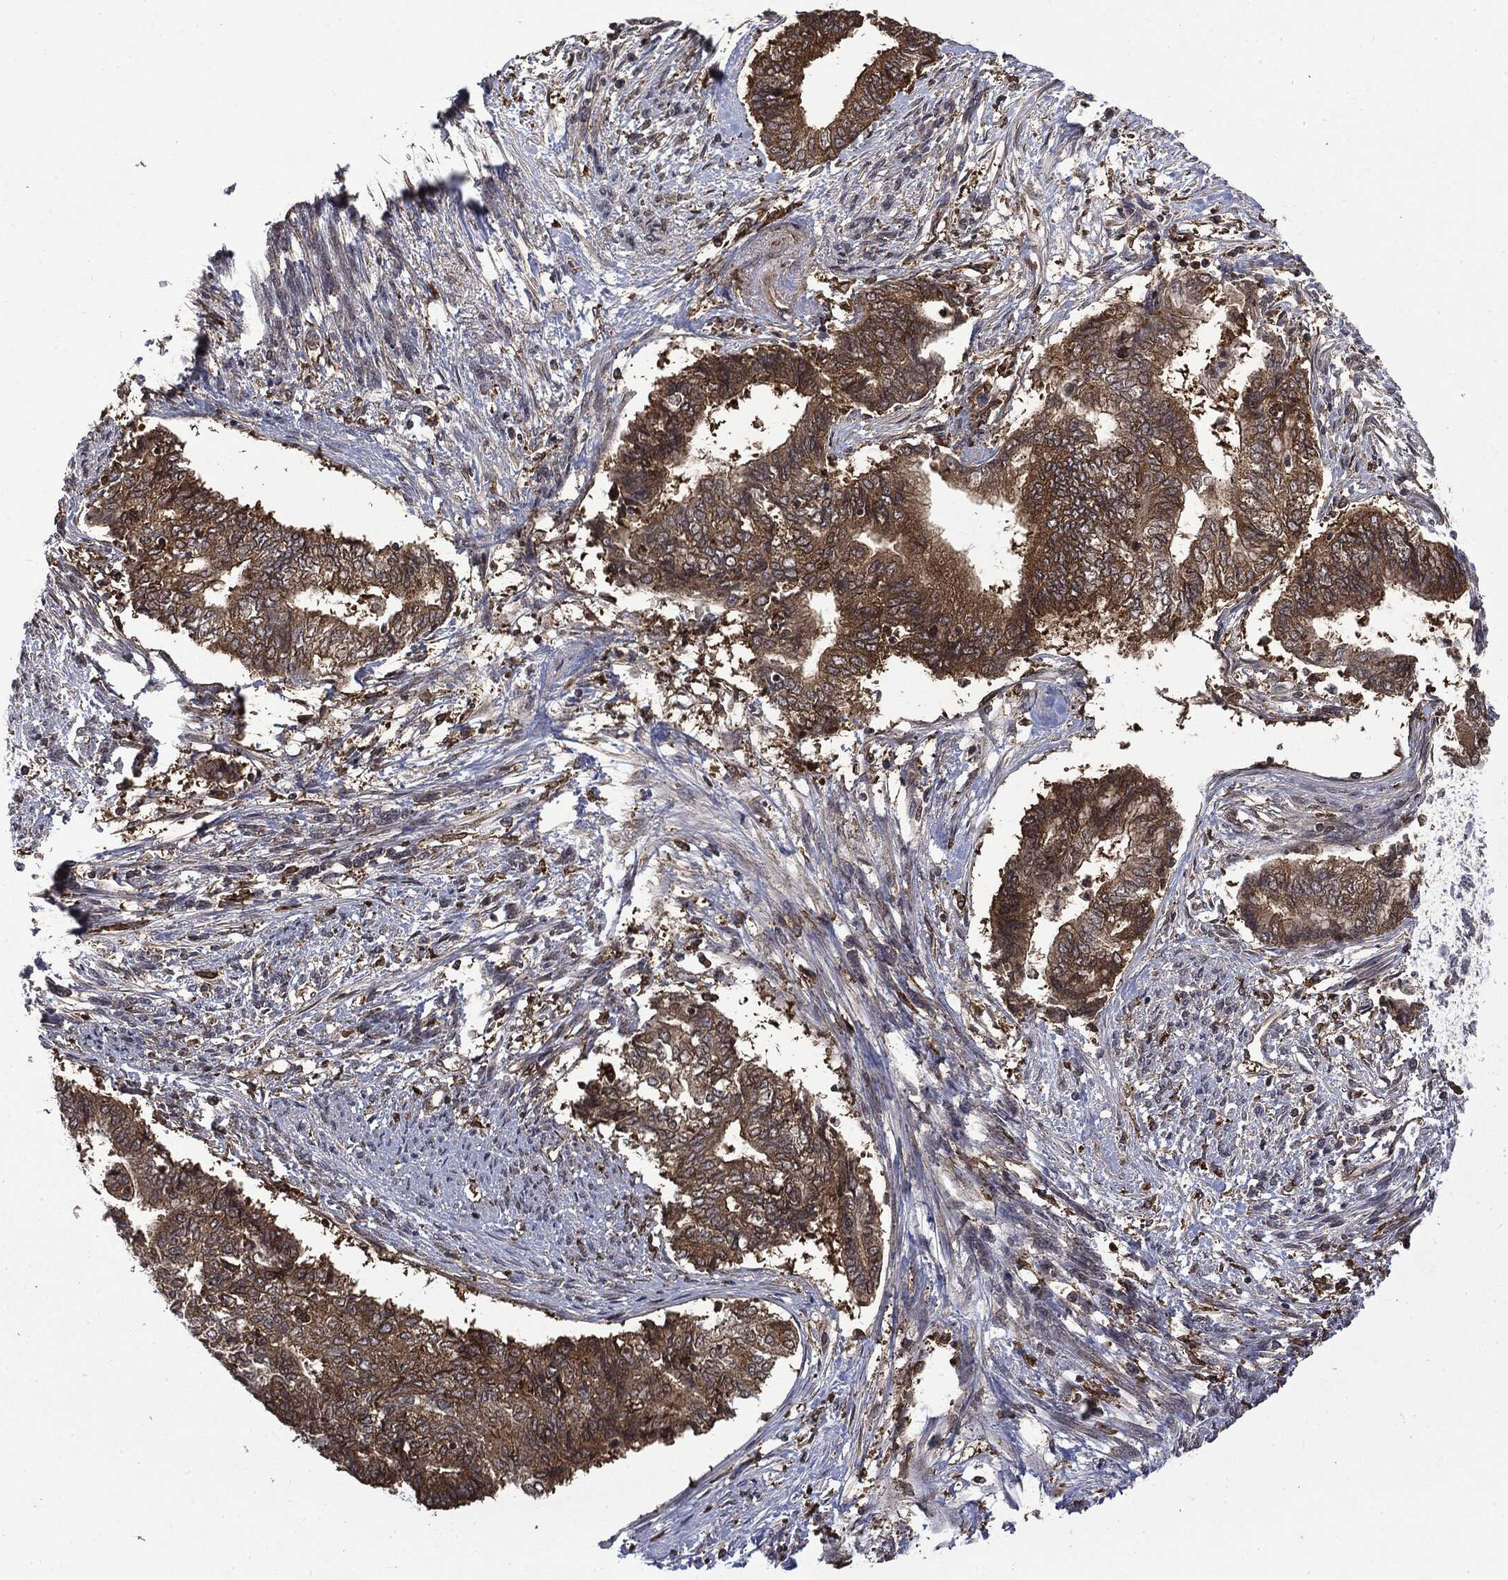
{"staining": {"intensity": "strong", "quantity": ">75%", "location": "cytoplasmic/membranous"}, "tissue": "endometrial cancer", "cell_type": "Tumor cells", "image_type": "cancer", "snomed": [{"axis": "morphology", "description": "Adenocarcinoma, NOS"}, {"axis": "topography", "description": "Endometrium"}], "caption": "About >75% of tumor cells in human endometrial adenocarcinoma exhibit strong cytoplasmic/membranous protein positivity as visualized by brown immunohistochemical staining.", "gene": "SNX5", "patient": {"sex": "female", "age": 65}}